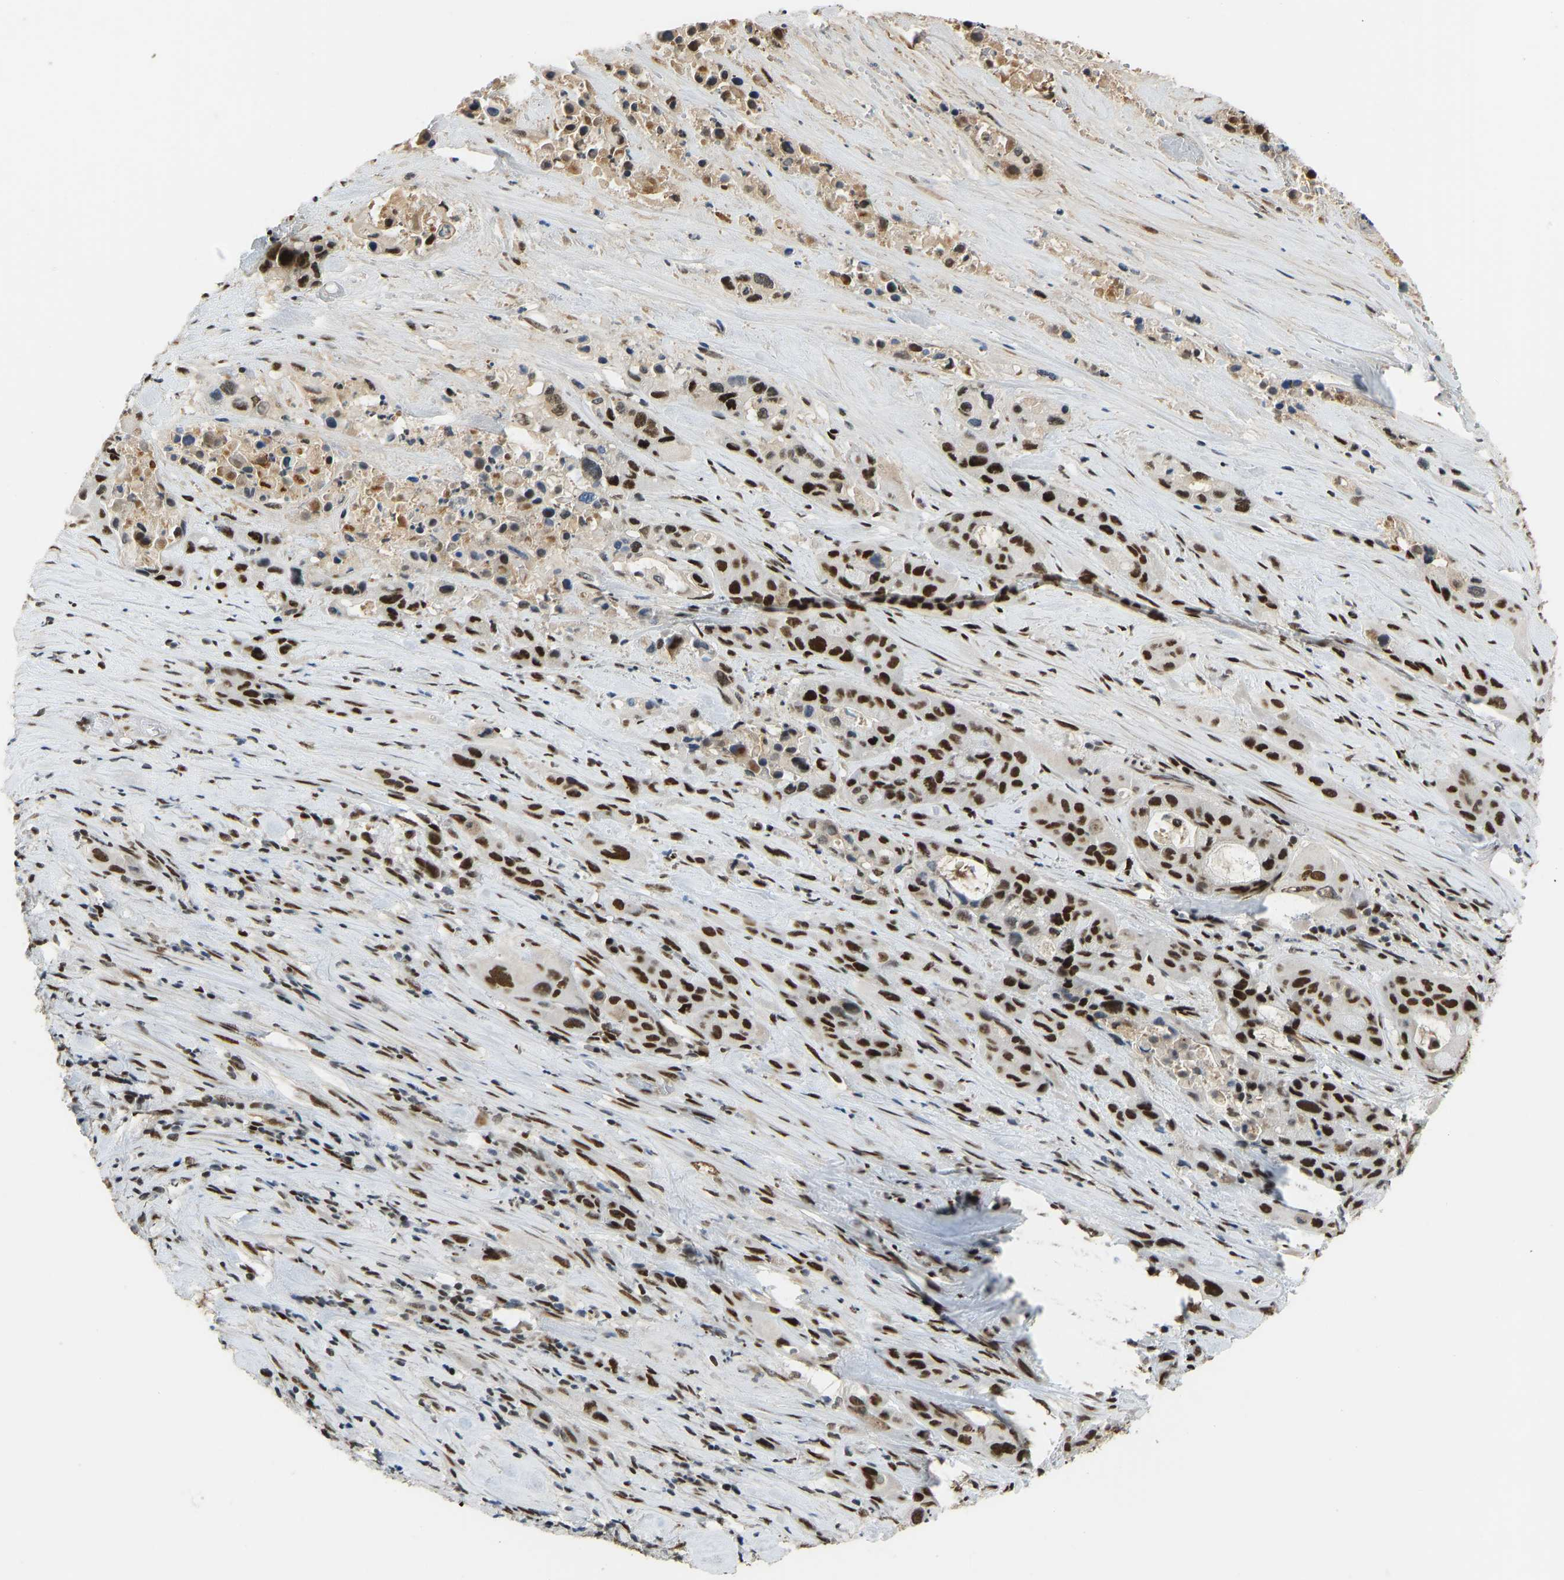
{"staining": {"intensity": "strong", "quantity": ">75%", "location": "nuclear"}, "tissue": "pancreatic cancer", "cell_type": "Tumor cells", "image_type": "cancer", "snomed": [{"axis": "morphology", "description": "Adenocarcinoma, NOS"}, {"axis": "topography", "description": "Pancreas"}], "caption": "This is an image of immunohistochemistry staining of pancreatic cancer, which shows strong positivity in the nuclear of tumor cells.", "gene": "FOXK1", "patient": {"sex": "male", "age": 53}}